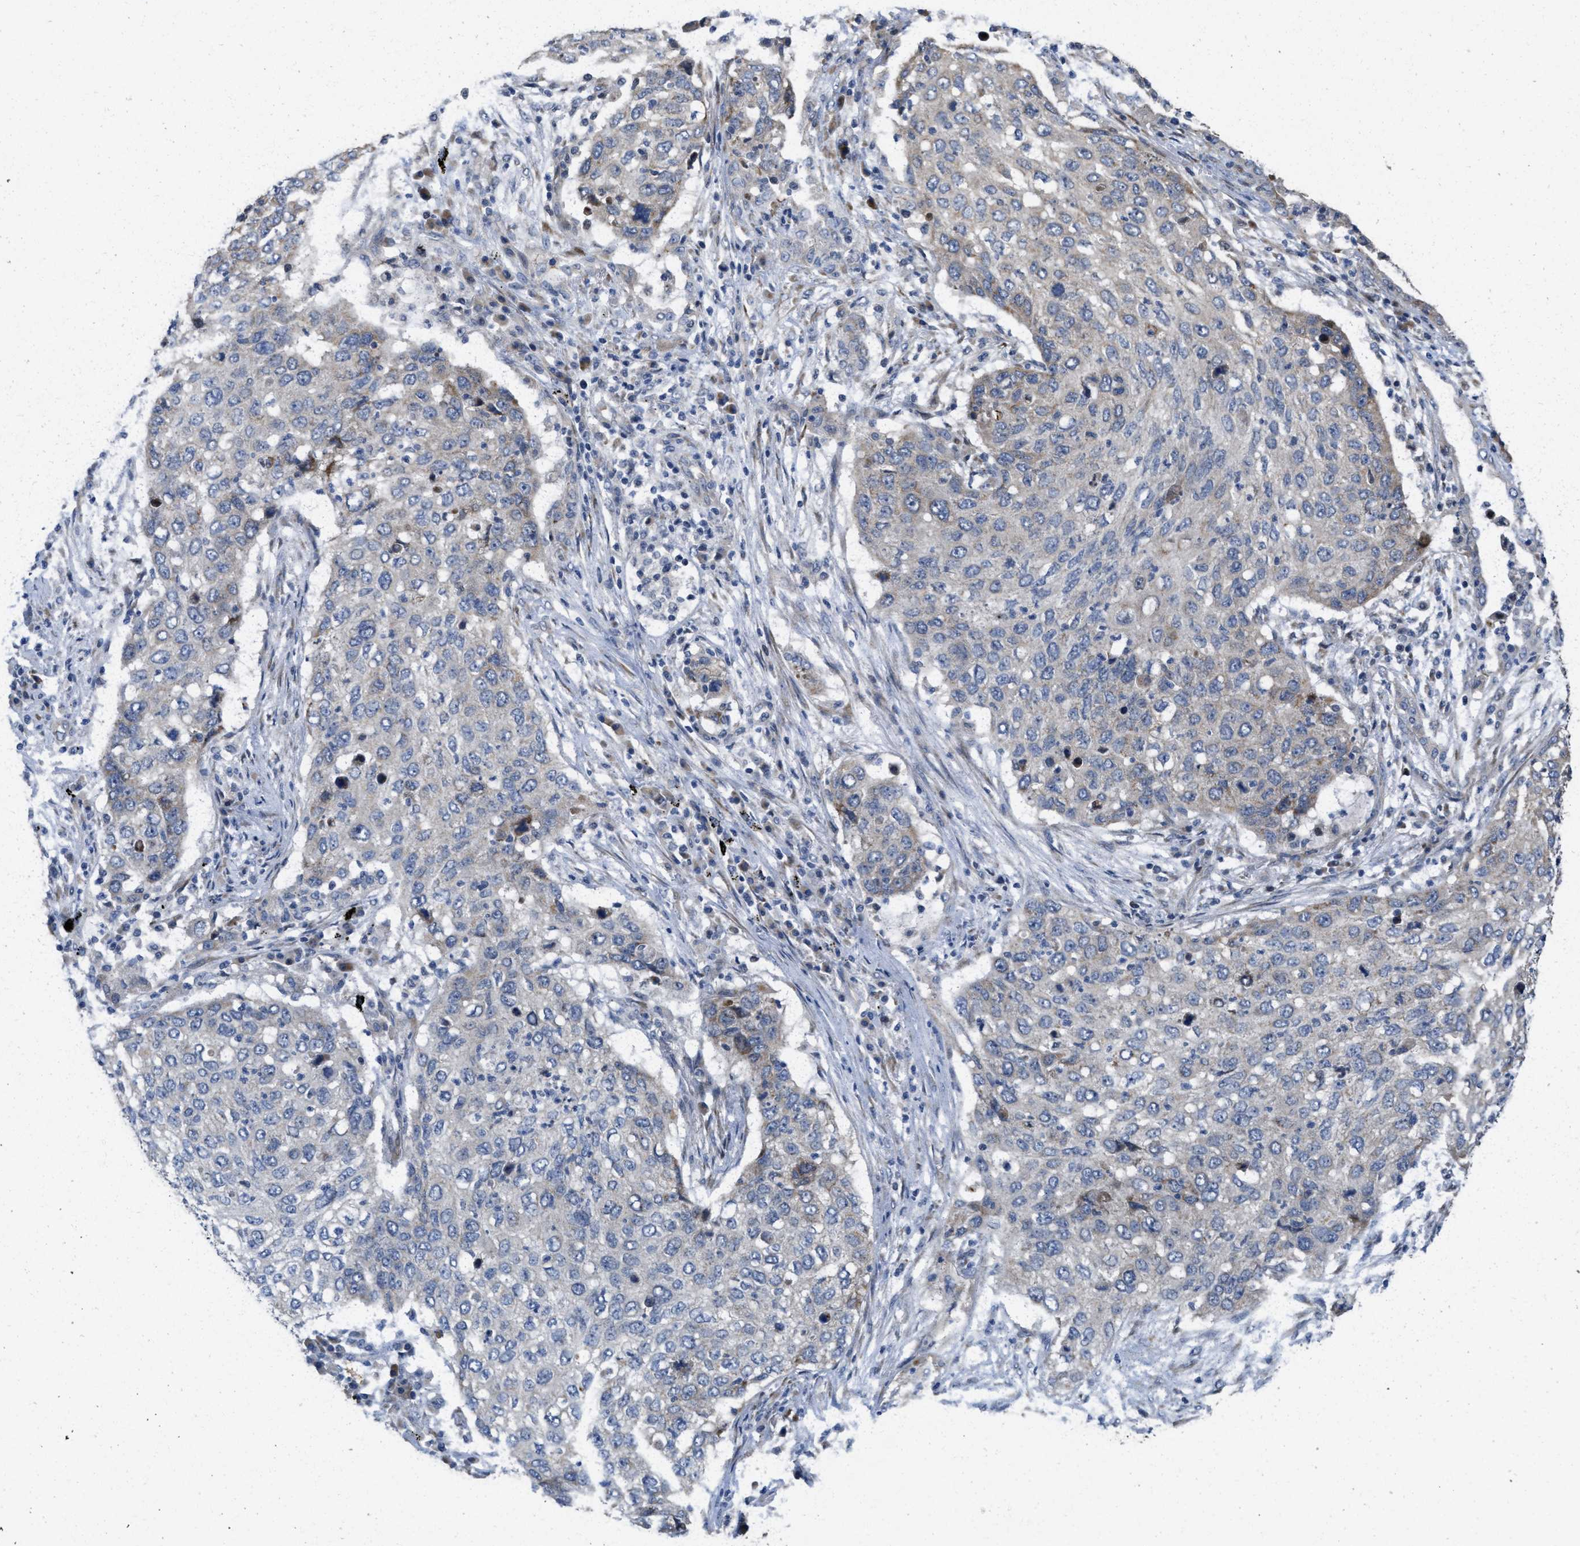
{"staining": {"intensity": "negative", "quantity": "none", "location": "none"}, "tissue": "lung cancer", "cell_type": "Tumor cells", "image_type": "cancer", "snomed": [{"axis": "morphology", "description": "Squamous cell carcinoma, NOS"}, {"axis": "topography", "description": "Lung"}], "caption": "Immunohistochemical staining of human lung cancer (squamous cell carcinoma) reveals no significant staining in tumor cells.", "gene": "CDPF1", "patient": {"sex": "female", "age": 63}}